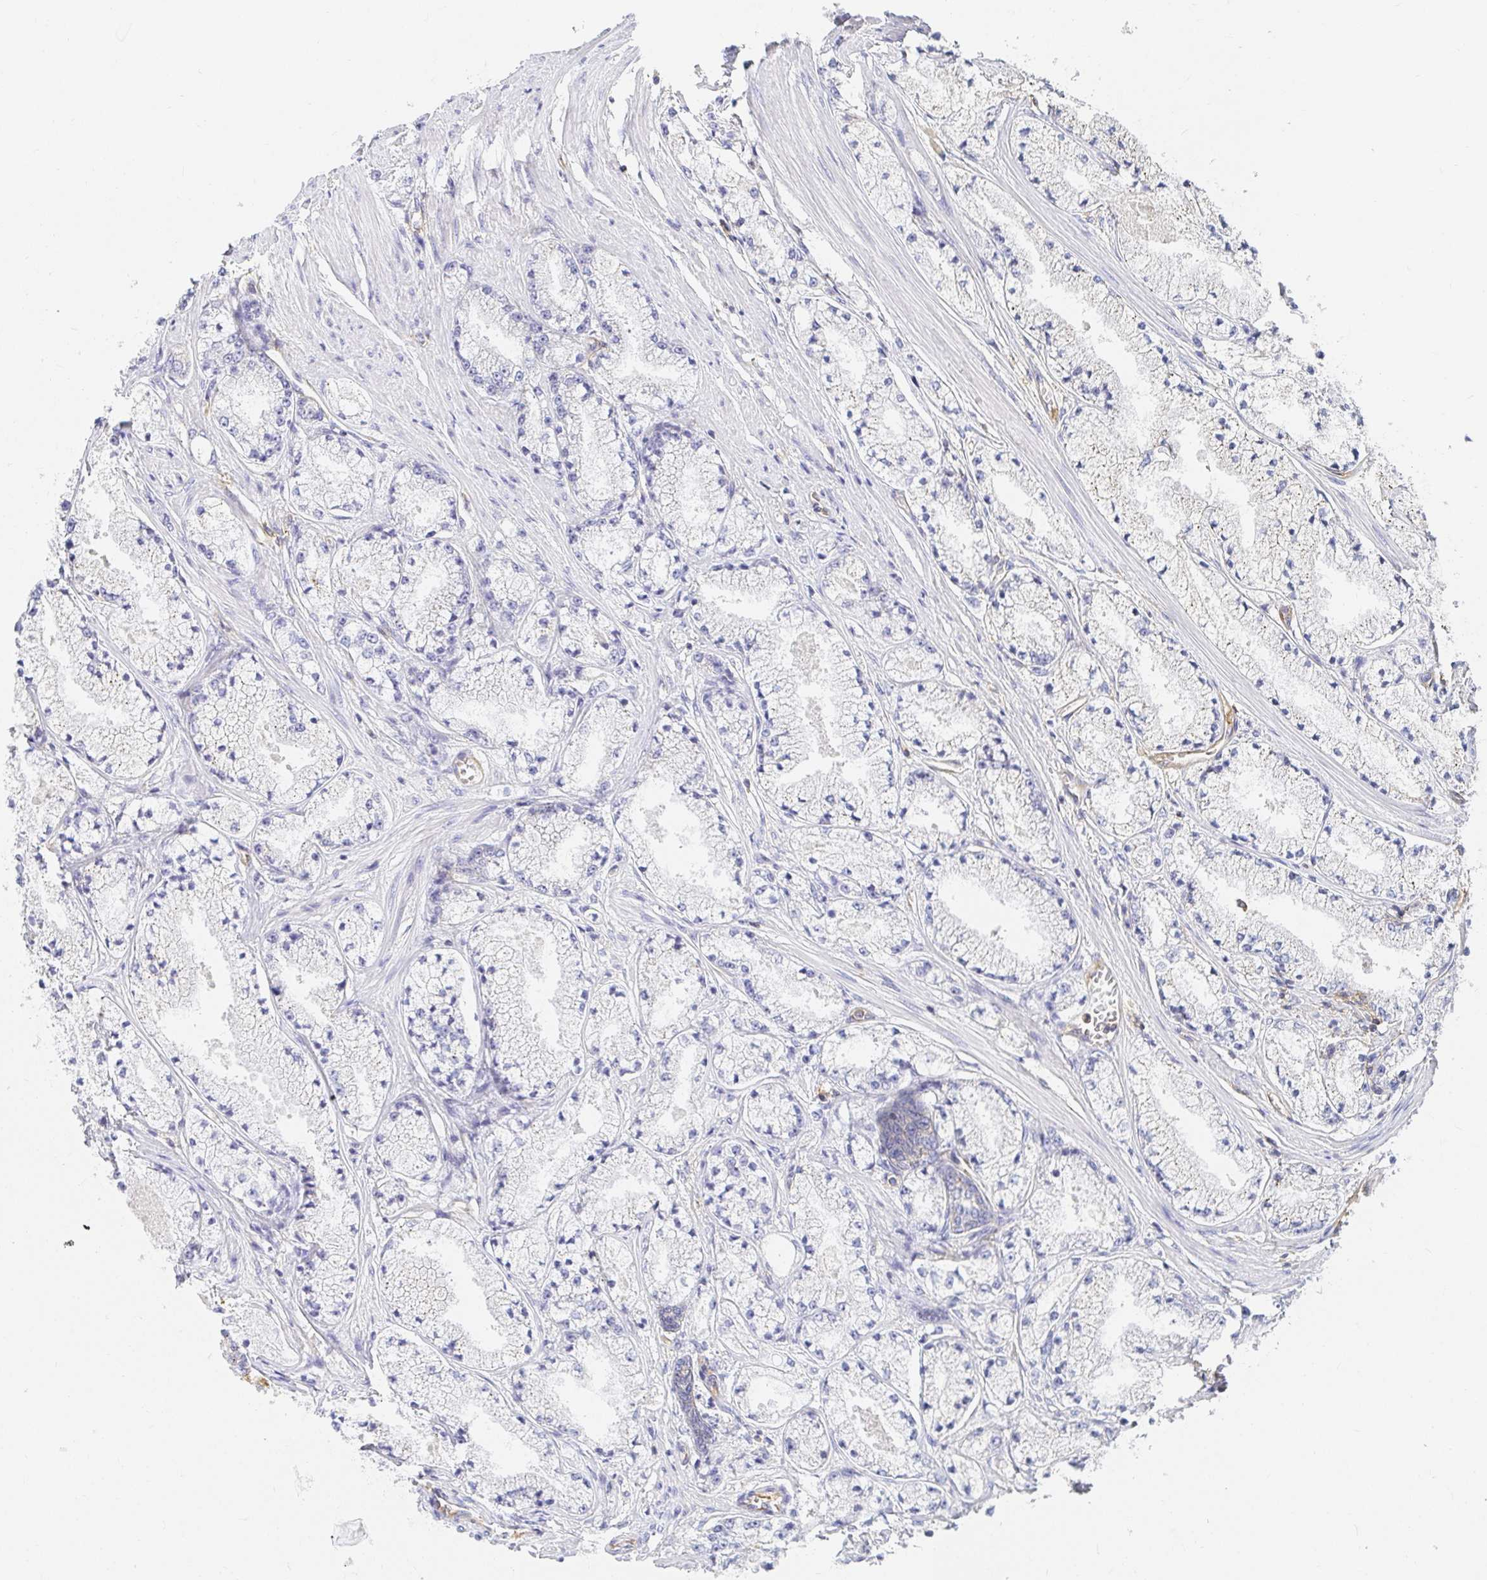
{"staining": {"intensity": "negative", "quantity": "none", "location": "none"}, "tissue": "prostate cancer", "cell_type": "Tumor cells", "image_type": "cancer", "snomed": [{"axis": "morphology", "description": "Adenocarcinoma, High grade"}, {"axis": "topography", "description": "Prostate"}], "caption": "Photomicrograph shows no protein positivity in tumor cells of prostate cancer tissue. (Stains: DAB (3,3'-diaminobenzidine) immunohistochemistry (IHC) with hematoxylin counter stain, Microscopy: brightfield microscopy at high magnification).", "gene": "TSPAN19", "patient": {"sex": "male", "age": 63}}